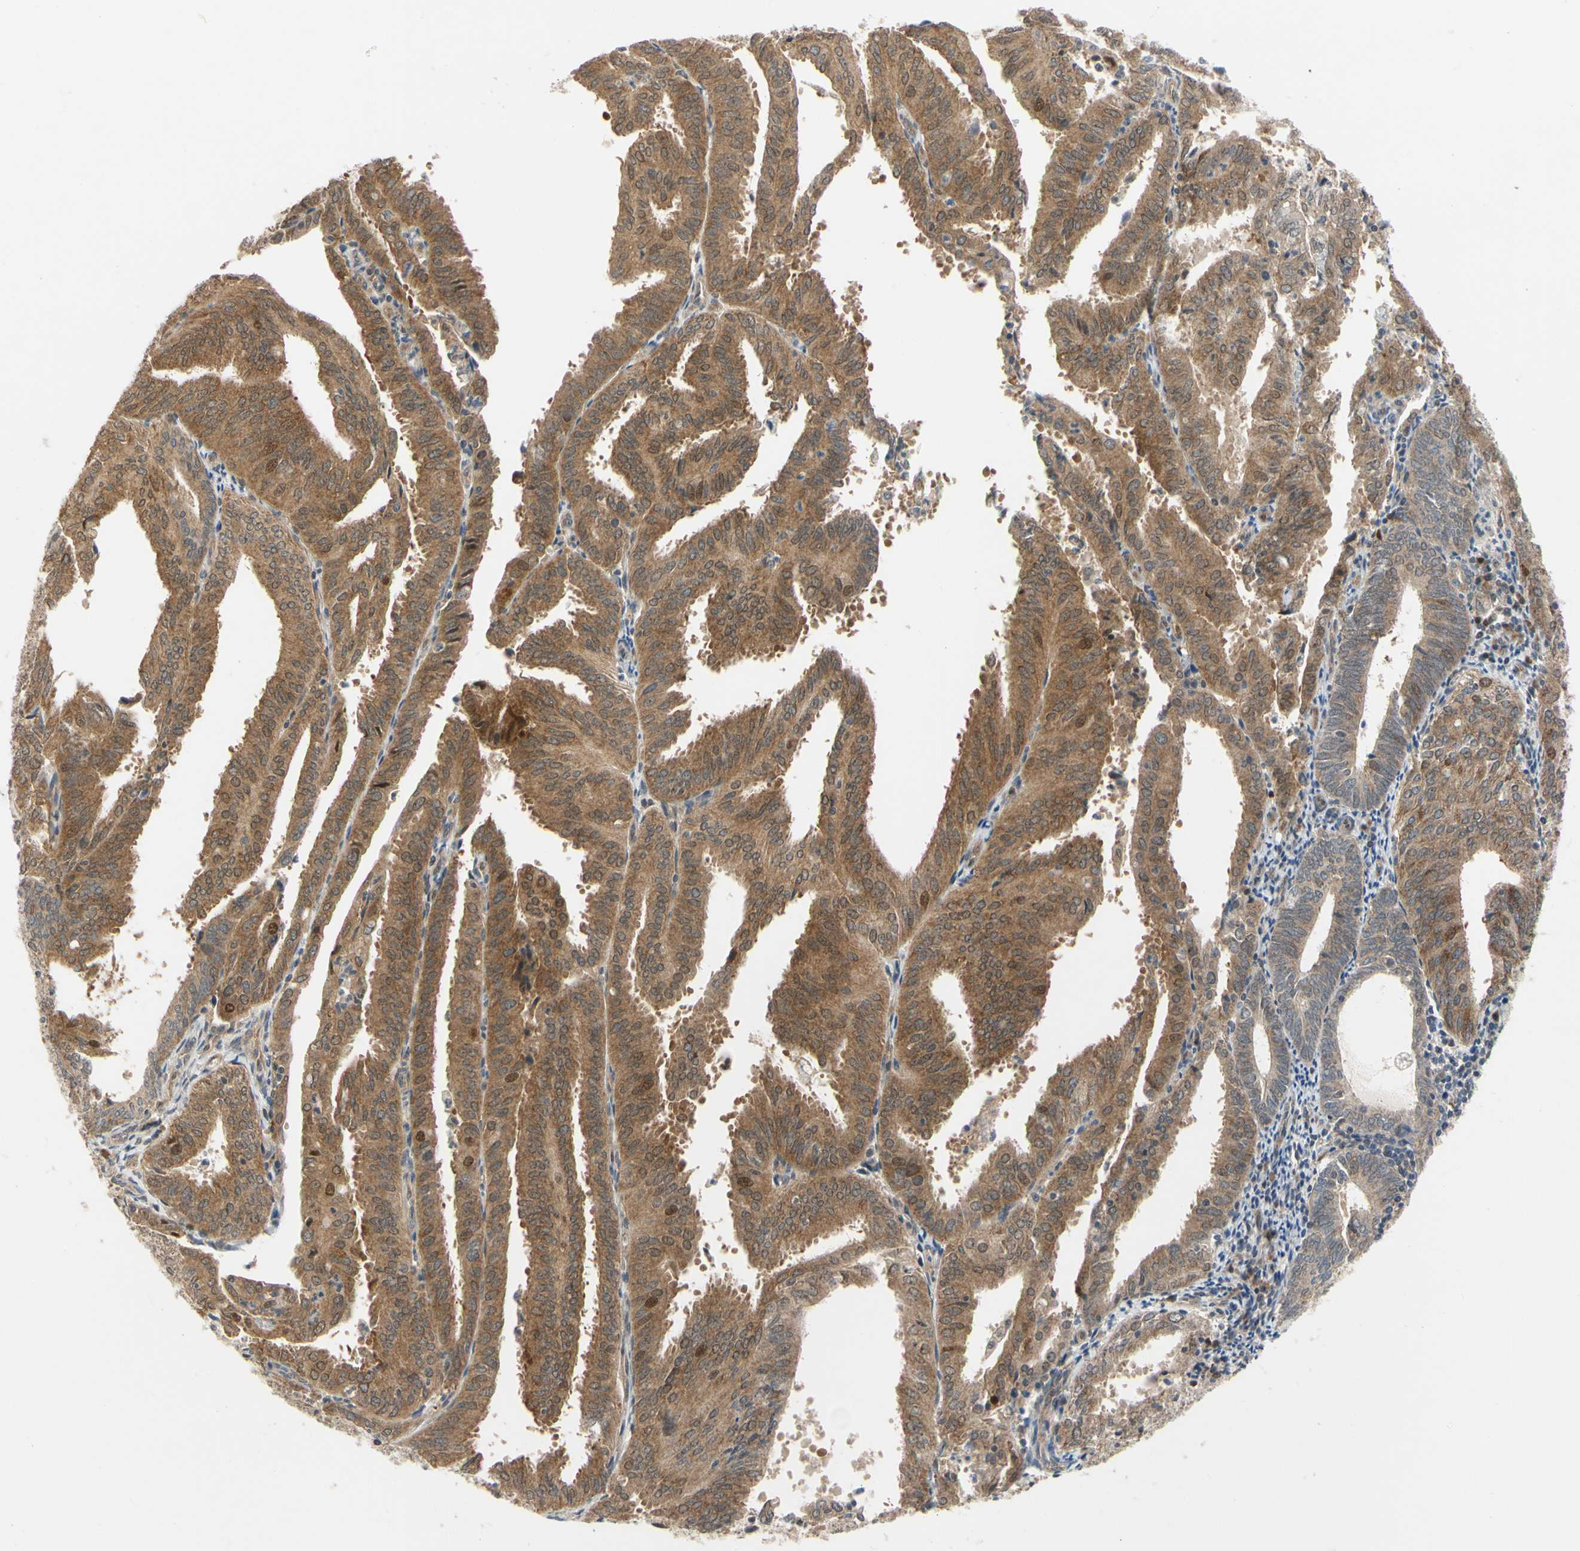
{"staining": {"intensity": "strong", "quantity": ">75%", "location": "cytoplasmic/membranous,nuclear"}, "tissue": "endometrial cancer", "cell_type": "Tumor cells", "image_type": "cancer", "snomed": [{"axis": "morphology", "description": "Adenocarcinoma, NOS"}, {"axis": "topography", "description": "Uterus"}], "caption": "Immunohistochemical staining of endometrial cancer demonstrates strong cytoplasmic/membranous and nuclear protein positivity in approximately >75% of tumor cells.", "gene": "CDK5", "patient": {"sex": "female", "age": 60}}